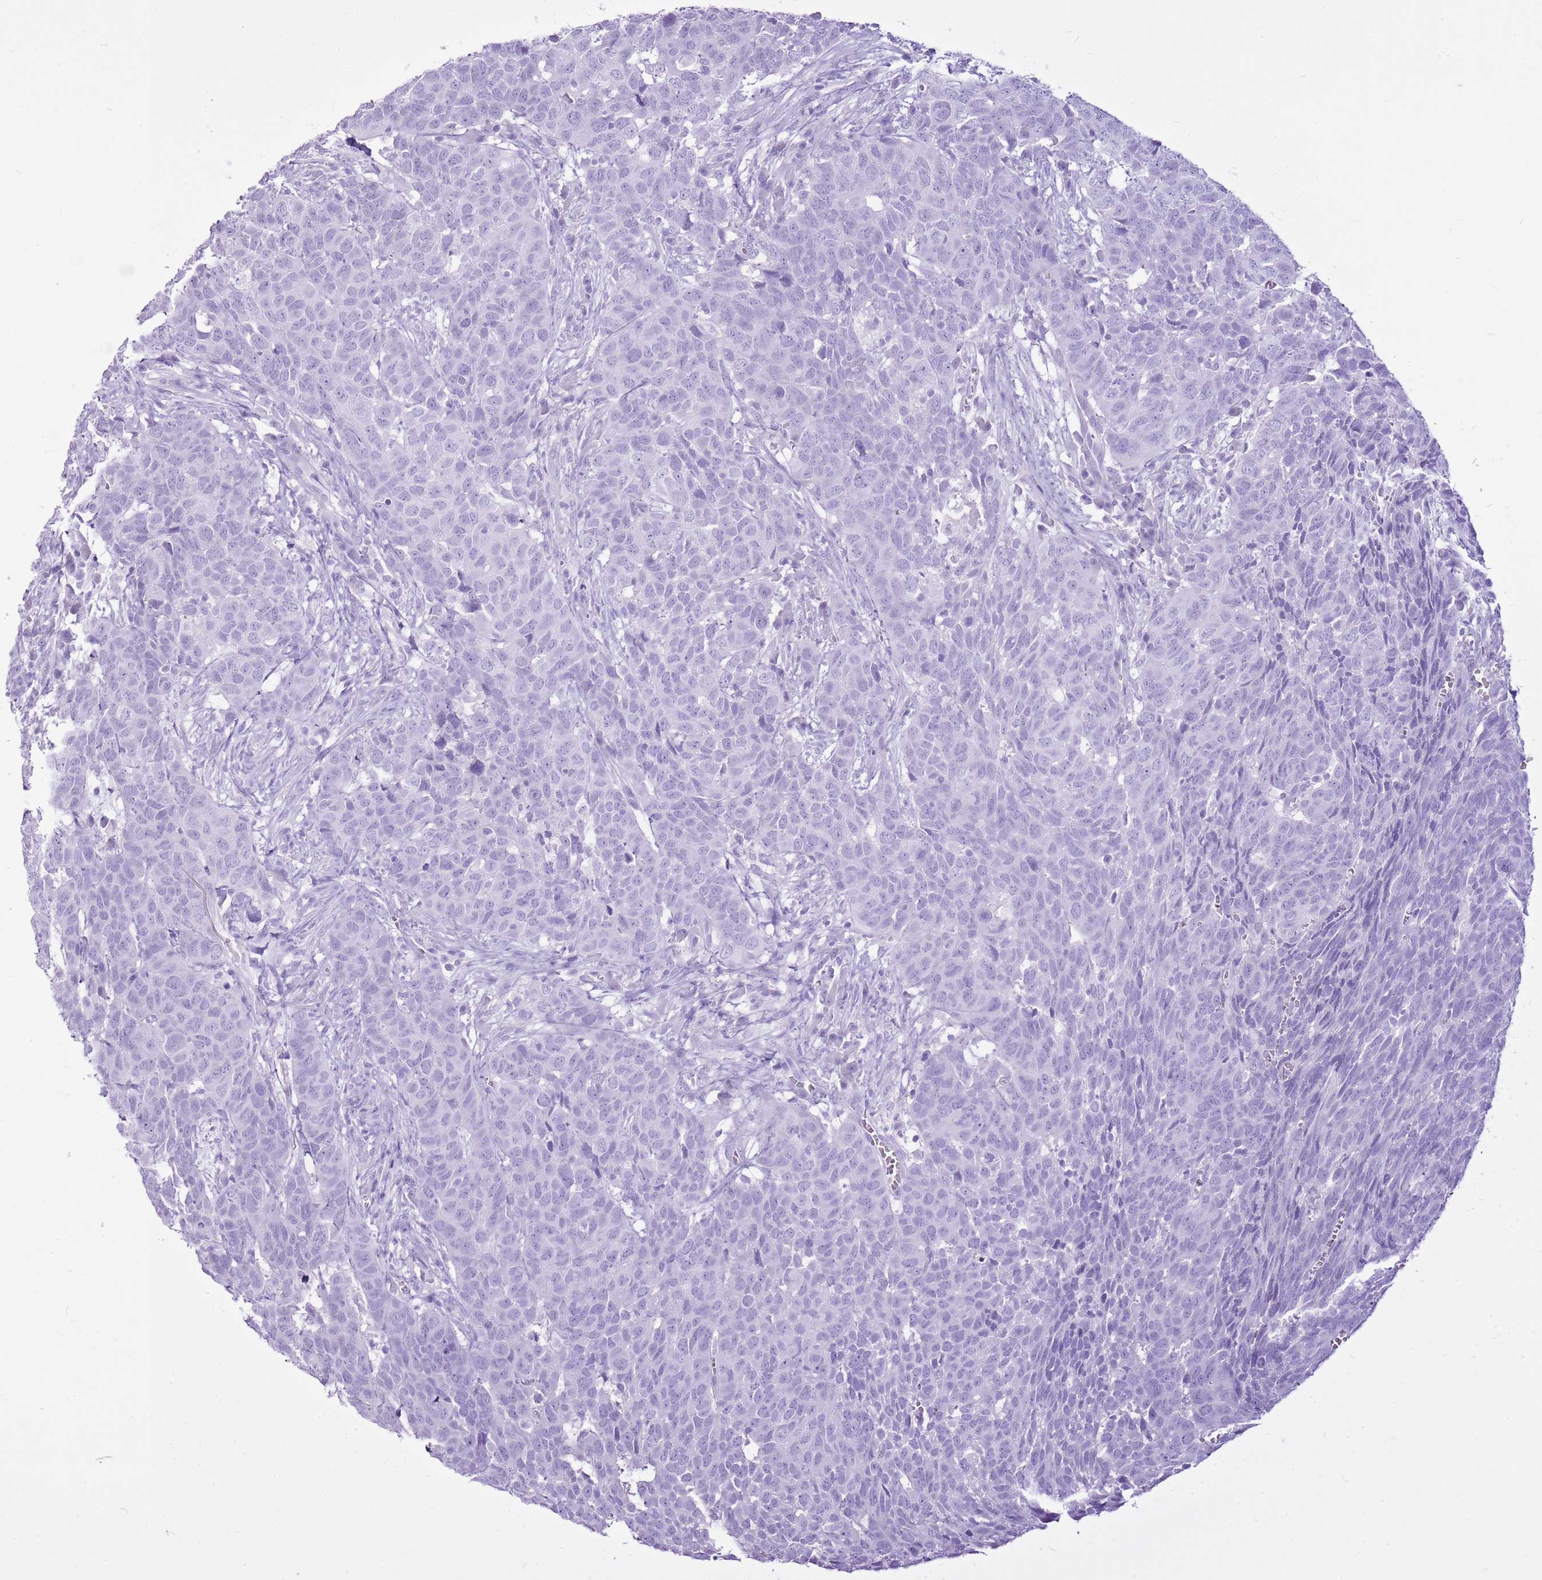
{"staining": {"intensity": "negative", "quantity": "none", "location": "none"}, "tissue": "head and neck cancer", "cell_type": "Tumor cells", "image_type": "cancer", "snomed": [{"axis": "morphology", "description": "Squamous cell carcinoma, NOS"}, {"axis": "topography", "description": "Head-Neck"}], "caption": "Protein analysis of head and neck cancer (squamous cell carcinoma) reveals no significant positivity in tumor cells.", "gene": "CNFN", "patient": {"sex": "male", "age": 66}}